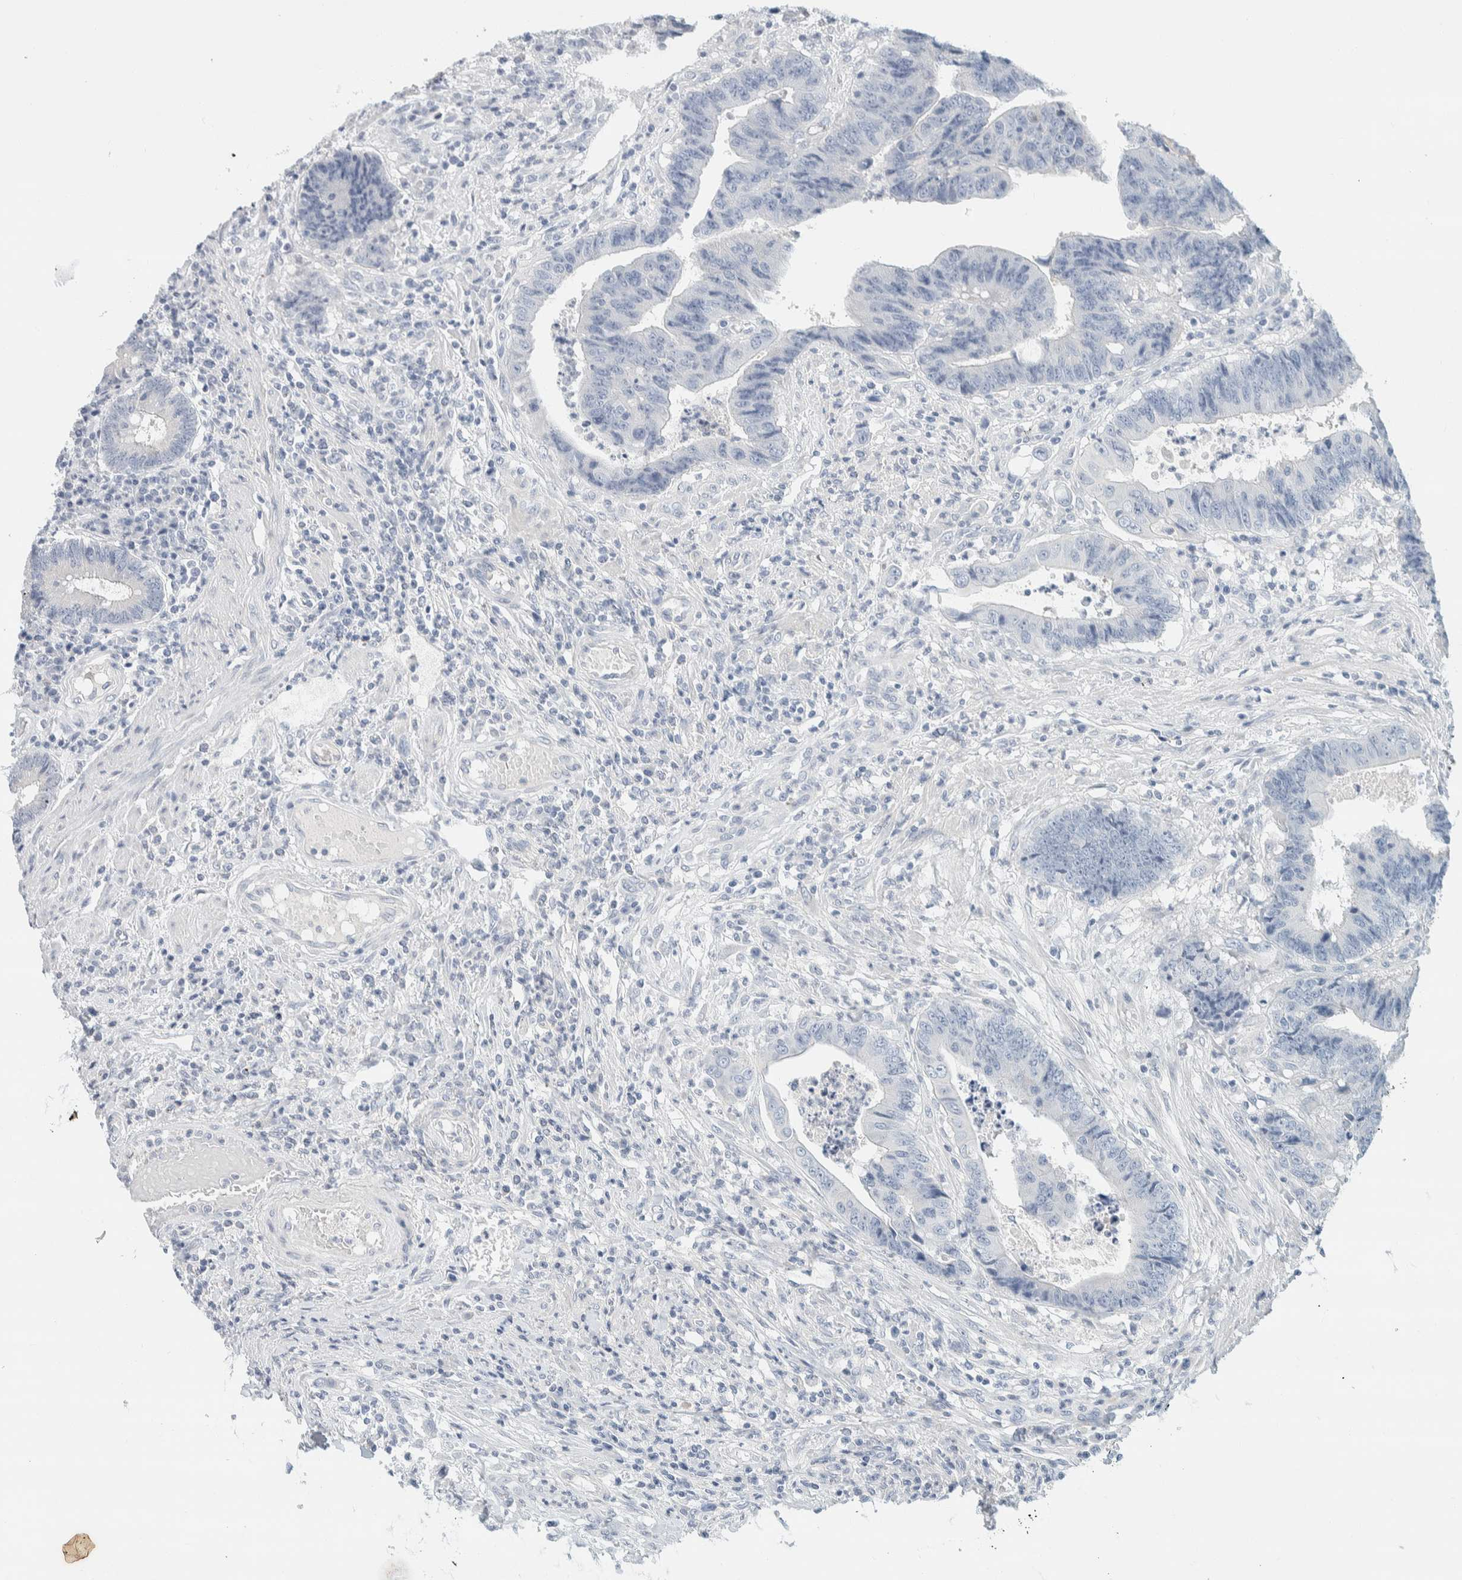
{"staining": {"intensity": "negative", "quantity": "none", "location": "none"}, "tissue": "colorectal cancer", "cell_type": "Tumor cells", "image_type": "cancer", "snomed": [{"axis": "morphology", "description": "Adenocarcinoma, NOS"}, {"axis": "topography", "description": "Rectum"}], "caption": "Colorectal cancer stained for a protein using immunohistochemistry (IHC) demonstrates no expression tumor cells.", "gene": "ALOX12B", "patient": {"sex": "male", "age": 84}}